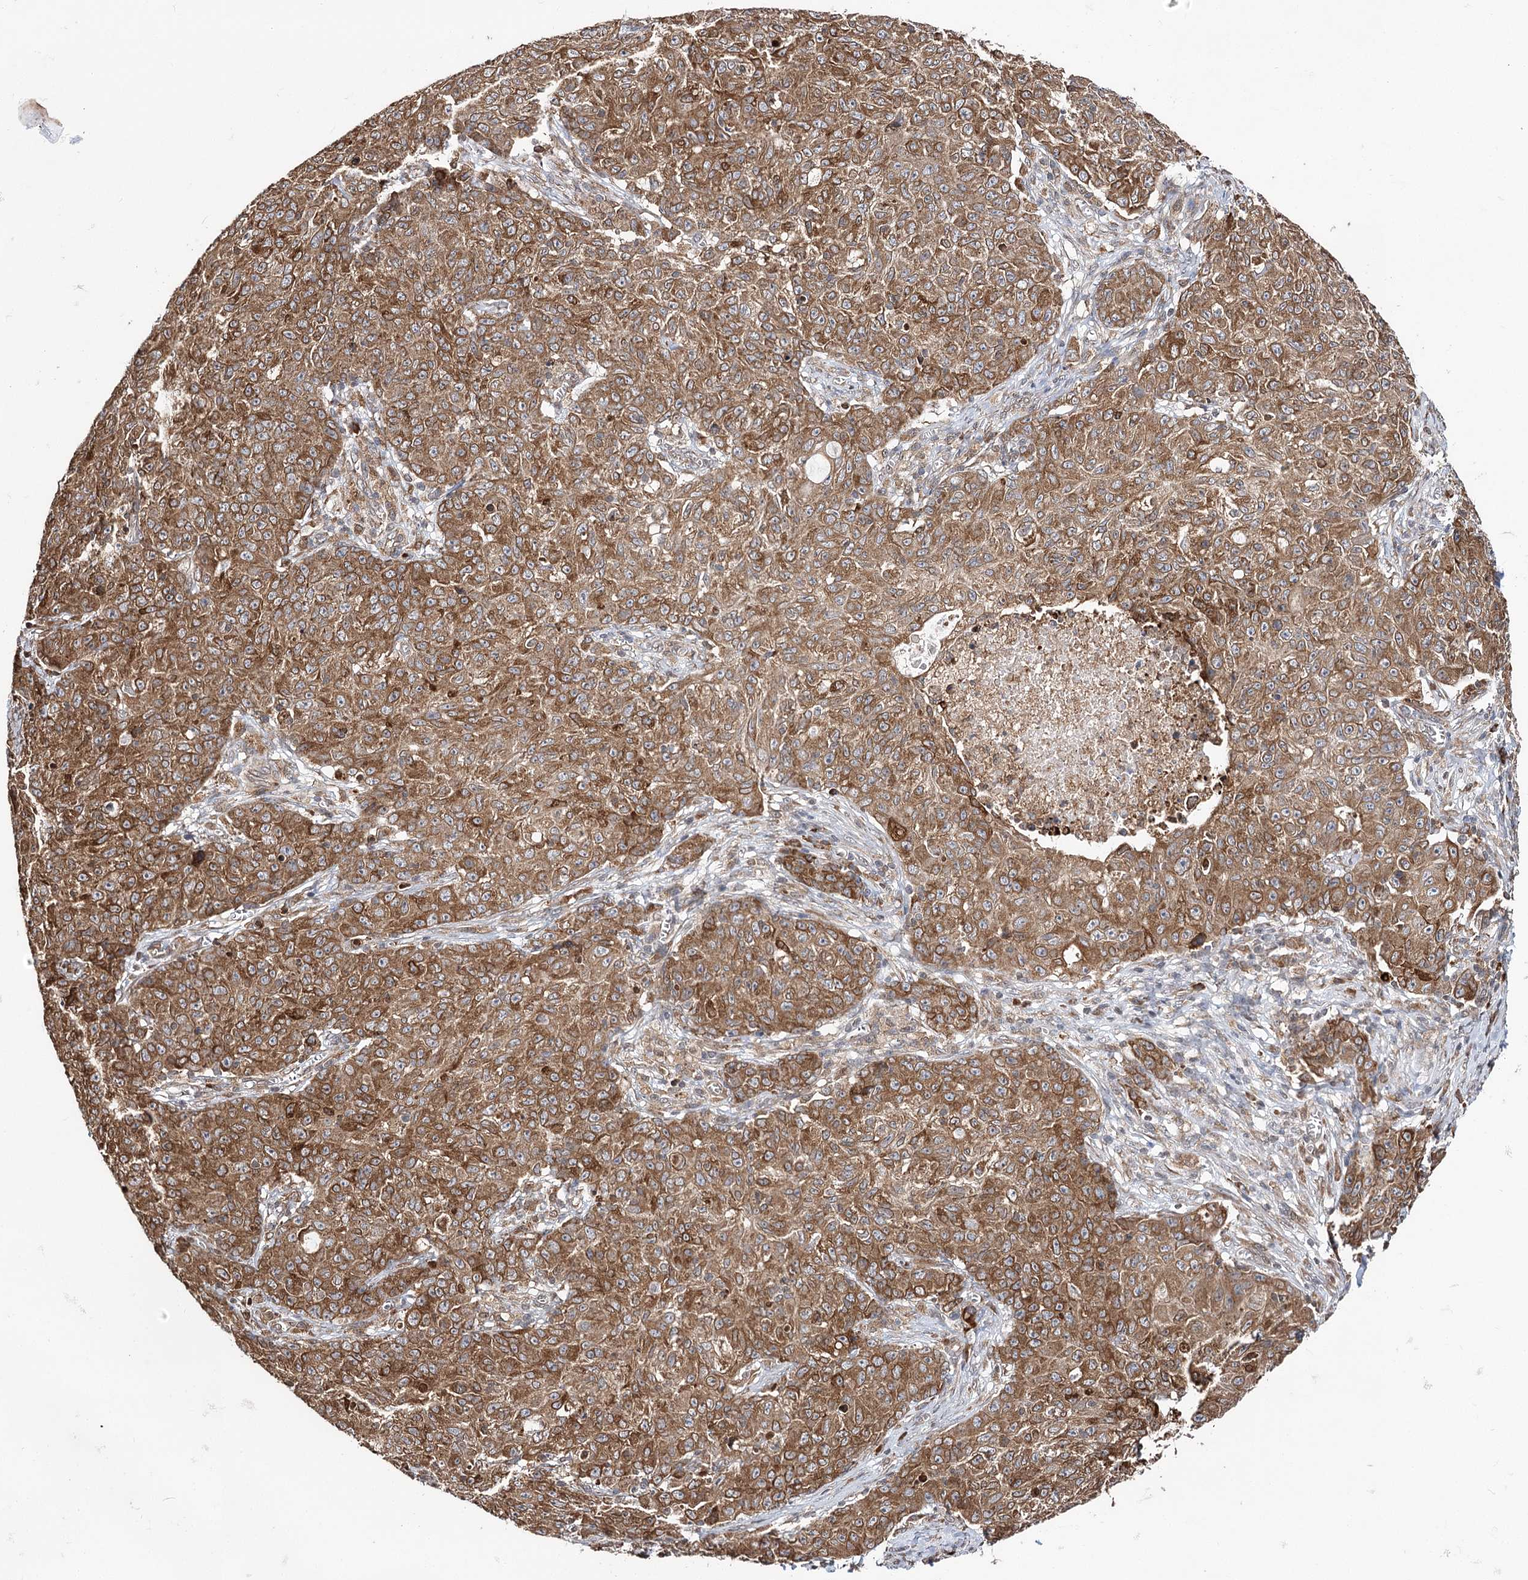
{"staining": {"intensity": "moderate", "quantity": ">75%", "location": "cytoplasmic/membranous"}, "tissue": "ovarian cancer", "cell_type": "Tumor cells", "image_type": "cancer", "snomed": [{"axis": "morphology", "description": "Carcinoma, endometroid"}, {"axis": "topography", "description": "Ovary"}], "caption": "This is an image of immunohistochemistry staining of ovarian cancer, which shows moderate positivity in the cytoplasmic/membranous of tumor cells.", "gene": "DNAJB14", "patient": {"sex": "female", "age": 42}}